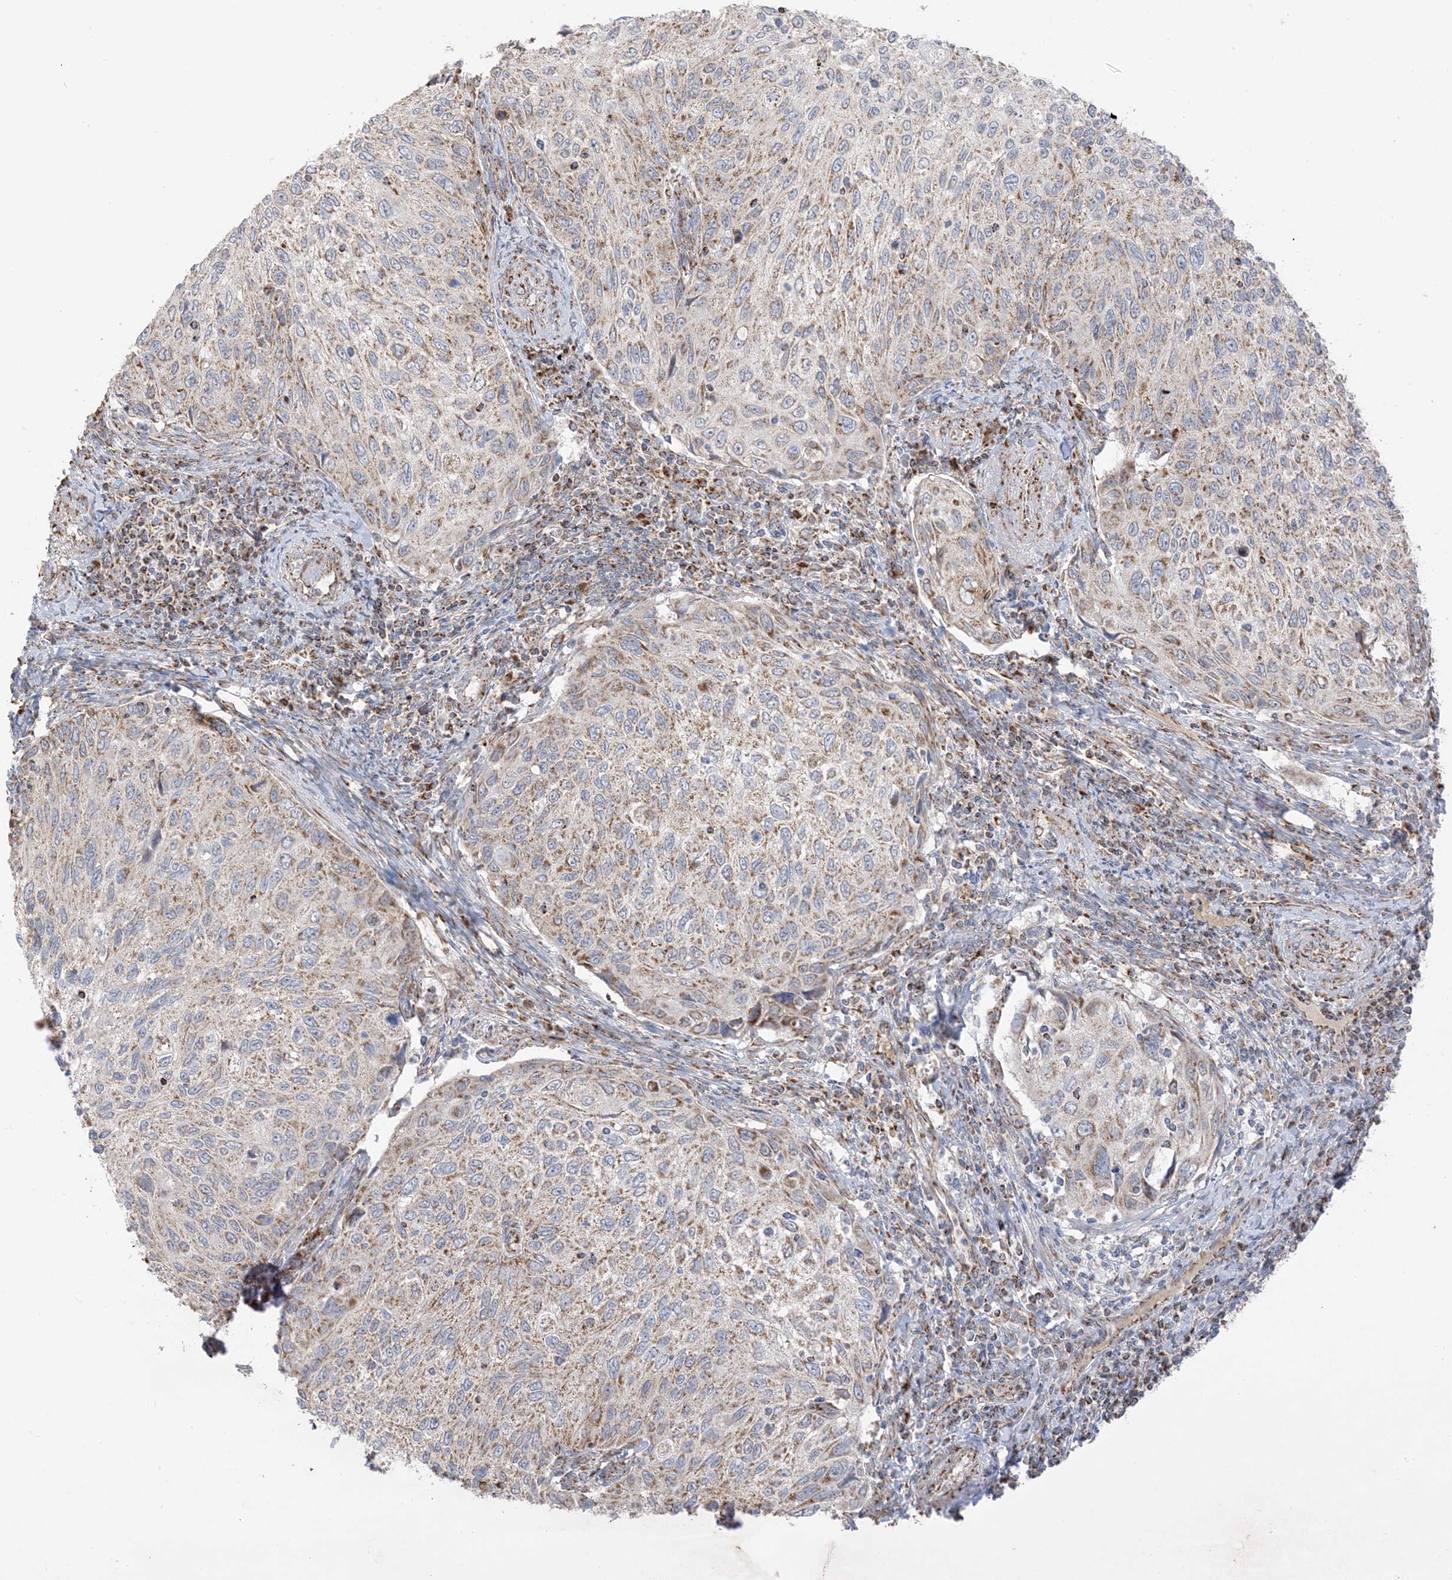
{"staining": {"intensity": "moderate", "quantity": ">75%", "location": "cytoplasmic/membranous"}, "tissue": "cervical cancer", "cell_type": "Tumor cells", "image_type": "cancer", "snomed": [{"axis": "morphology", "description": "Squamous cell carcinoma, NOS"}, {"axis": "topography", "description": "Cervix"}], "caption": "Tumor cells reveal moderate cytoplasmic/membranous staining in about >75% of cells in cervical cancer.", "gene": "SLC25A12", "patient": {"sex": "female", "age": 70}}